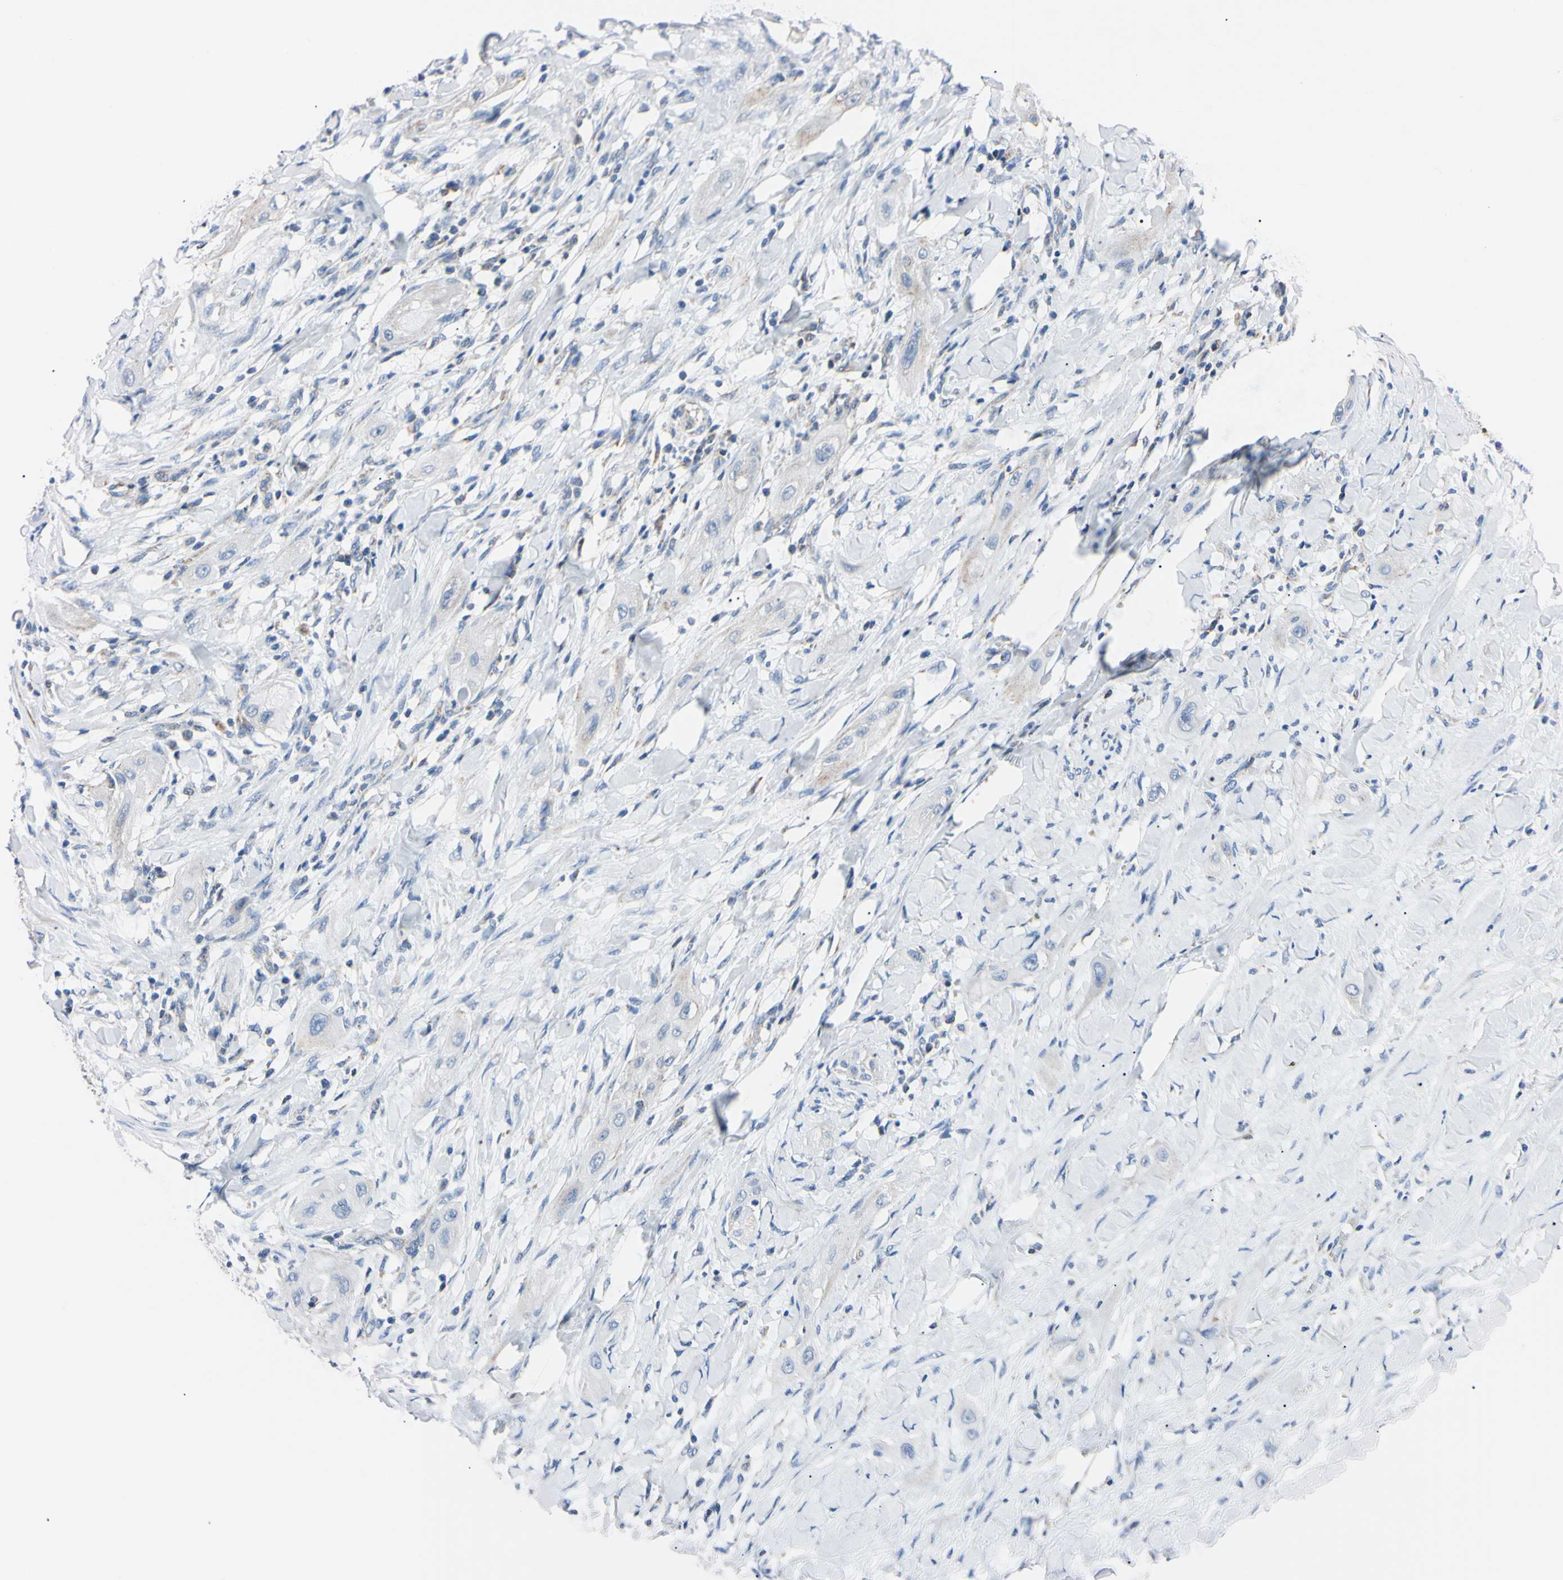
{"staining": {"intensity": "negative", "quantity": "none", "location": "none"}, "tissue": "lung cancer", "cell_type": "Tumor cells", "image_type": "cancer", "snomed": [{"axis": "morphology", "description": "Squamous cell carcinoma, NOS"}, {"axis": "topography", "description": "Lung"}], "caption": "Squamous cell carcinoma (lung) stained for a protein using immunohistochemistry reveals no expression tumor cells.", "gene": "CLPP", "patient": {"sex": "female", "age": 47}}